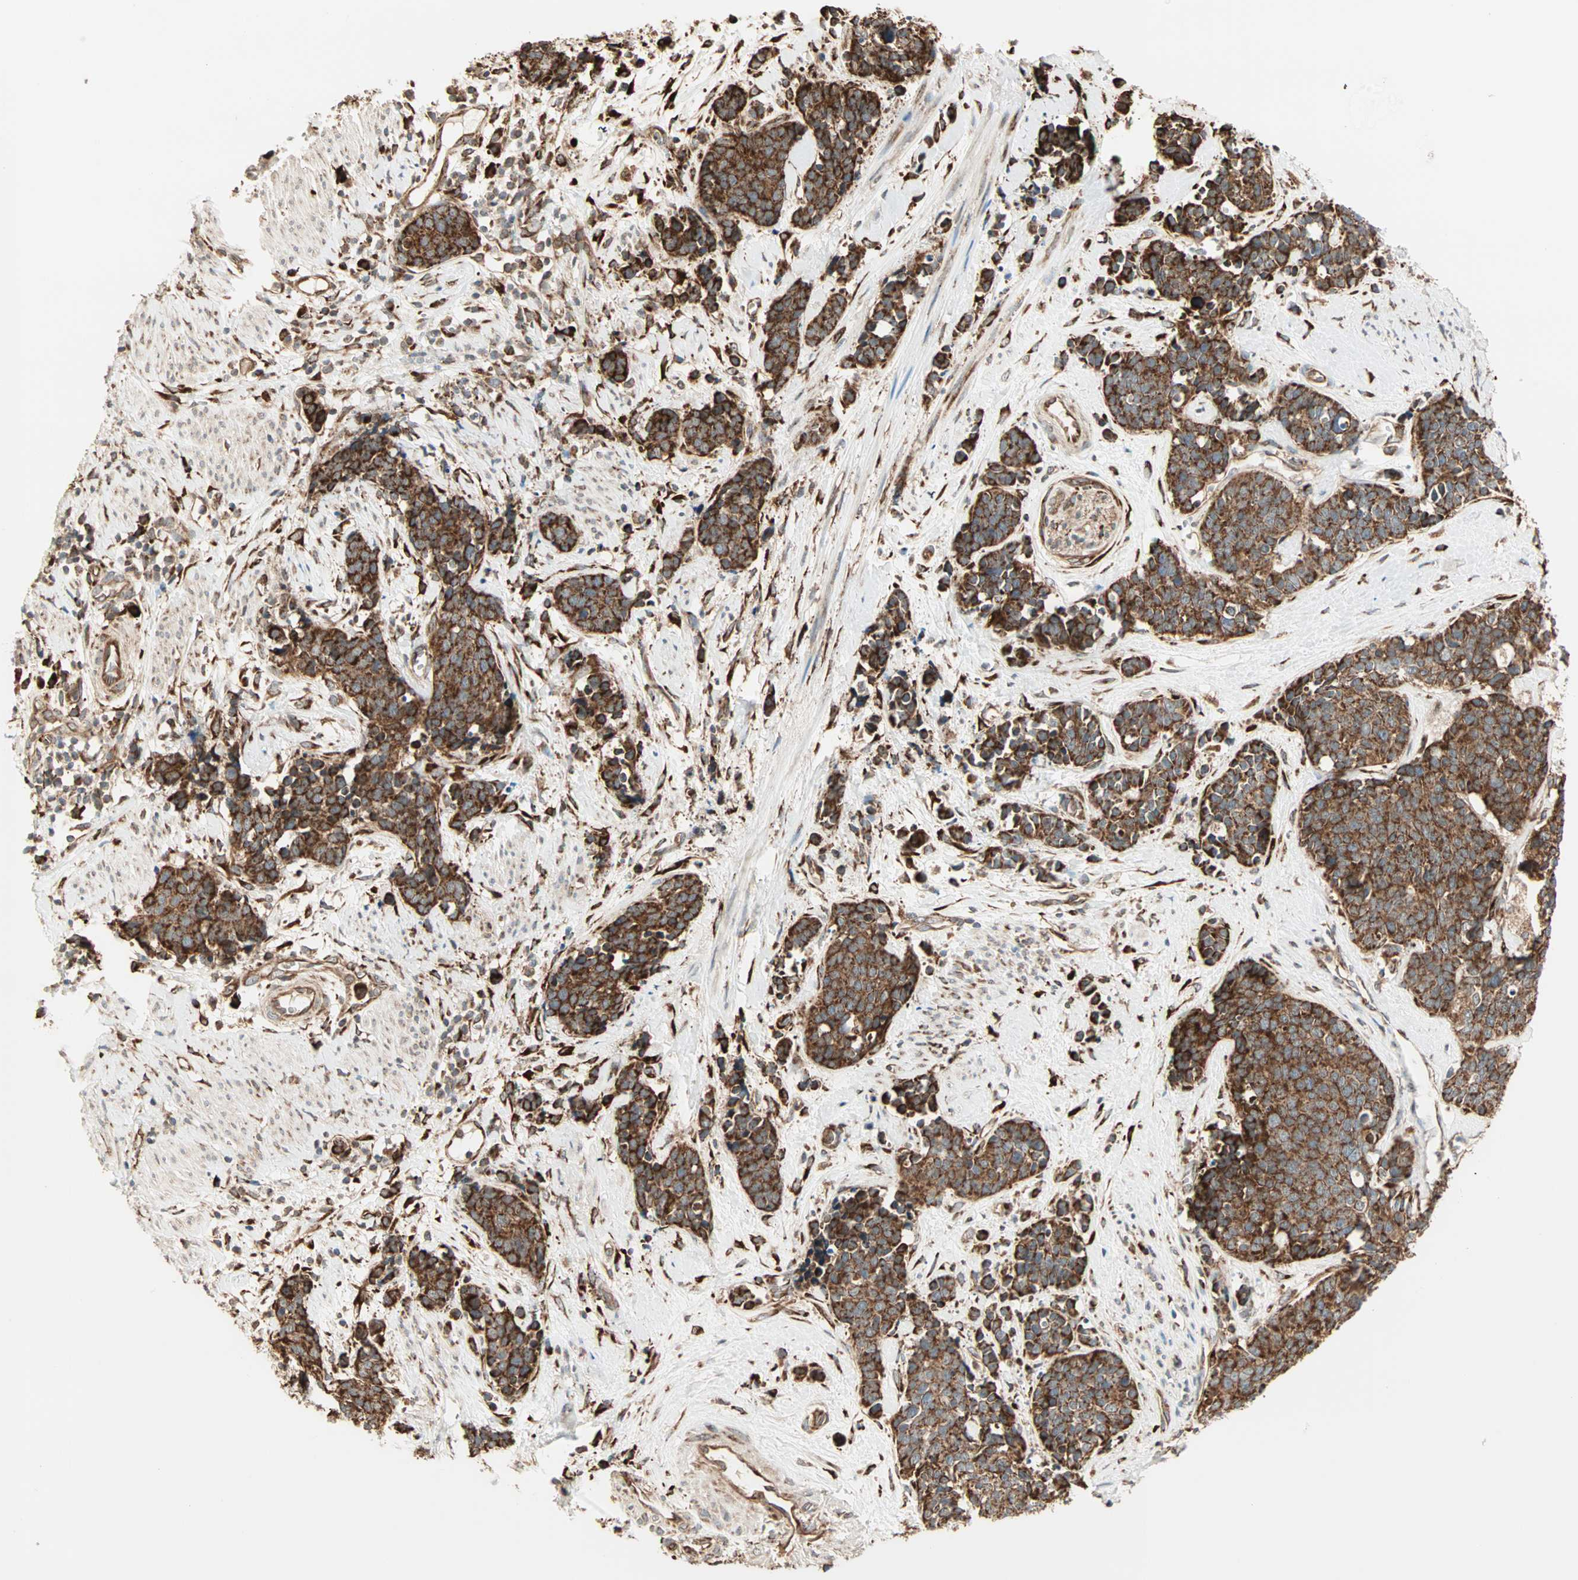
{"staining": {"intensity": "strong", "quantity": ">75%", "location": "cytoplasmic/membranous"}, "tissue": "cervical cancer", "cell_type": "Tumor cells", "image_type": "cancer", "snomed": [{"axis": "morphology", "description": "Squamous cell carcinoma, NOS"}, {"axis": "topography", "description": "Cervix"}], "caption": "Brown immunohistochemical staining in human squamous cell carcinoma (cervical) demonstrates strong cytoplasmic/membranous positivity in about >75% of tumor cells.", "gene": "P4HA1", "patient": {"sex": "female", "age": 35}}